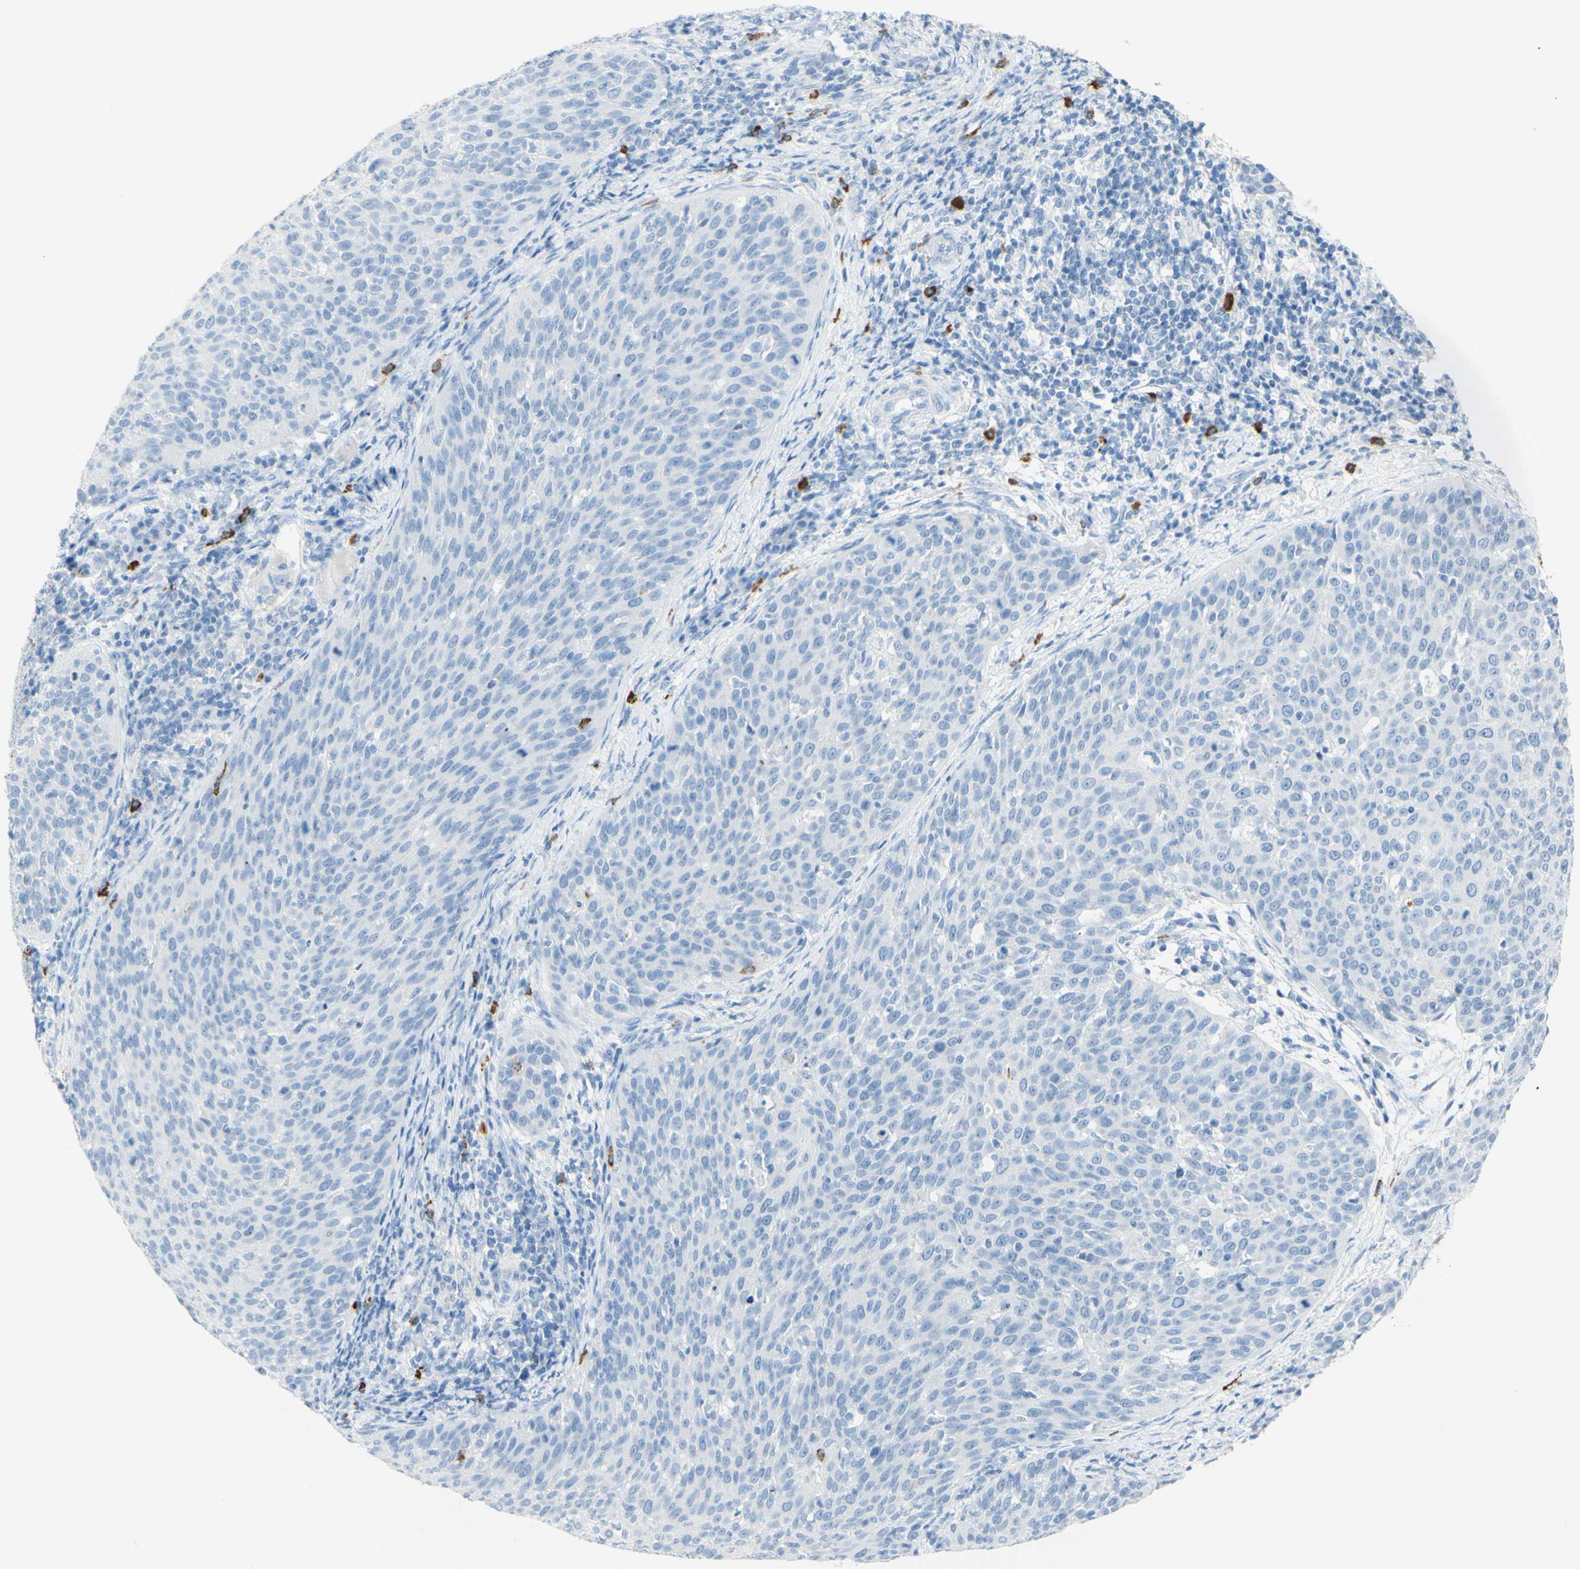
{"staining": {"intensity": "negative", "quantity": "none", "location": "none"}, "tissue": "cervical cancer", "cell_type": "Tumor cells", "image_type": "cancer", "snomed": [{"axis": "morphology", "description": "Squamous cell carcinoma, NOS"}, {"axis": "topography", "description": "Cervix"}], "caption": "Cervical squamous cell carcinoma was stained to show a protein in brown. There is no significant staining in tumor cells. (Brightfield microscopy of DAB immunohistochemistry at high magnification).", "gene": "LETM1", "patient": {"sex": "female", "age": 38}}